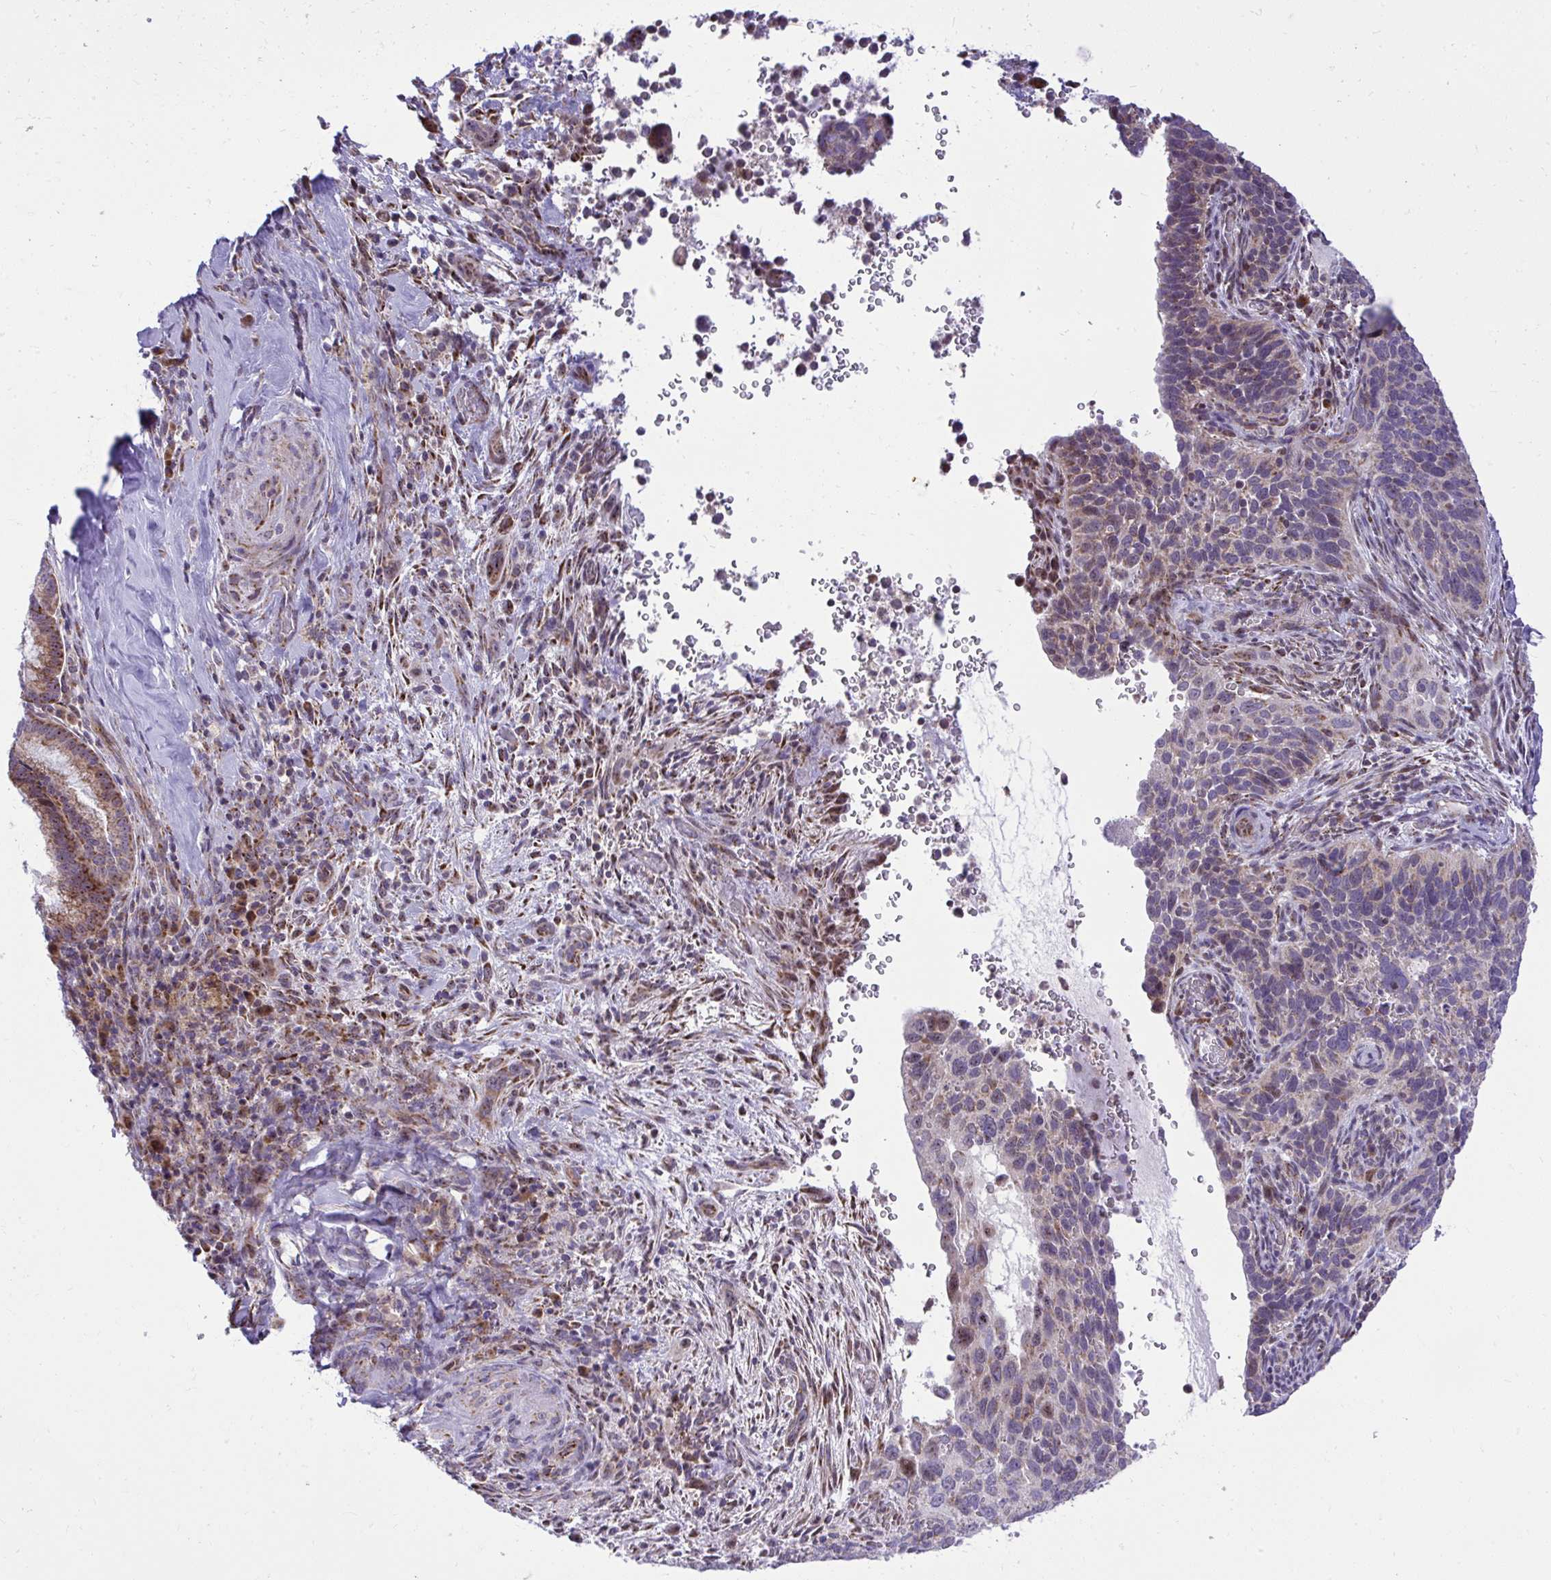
{"staining": {"intensity": "weak", "quantity": "<25%", "location": "cytoplasmic/membranous"}, "tissue": "cervical cancer", "cell_type": "Tumor cells", "image_type": "cancer", "snomed": [{"axis": "morphology", "description": "Squamous cell carcinoma, NOS"}, {"axis": "topography", "description": "Cervix"}], "caption": "Tumor cells are negative for brown protein staining in cervical squamous cell carcinoma. (Immunohistochemistry, brightfield microscopy, high magnification).", "gene": "GPRIN3", "patient": {"sex": "female", "age": 51}}